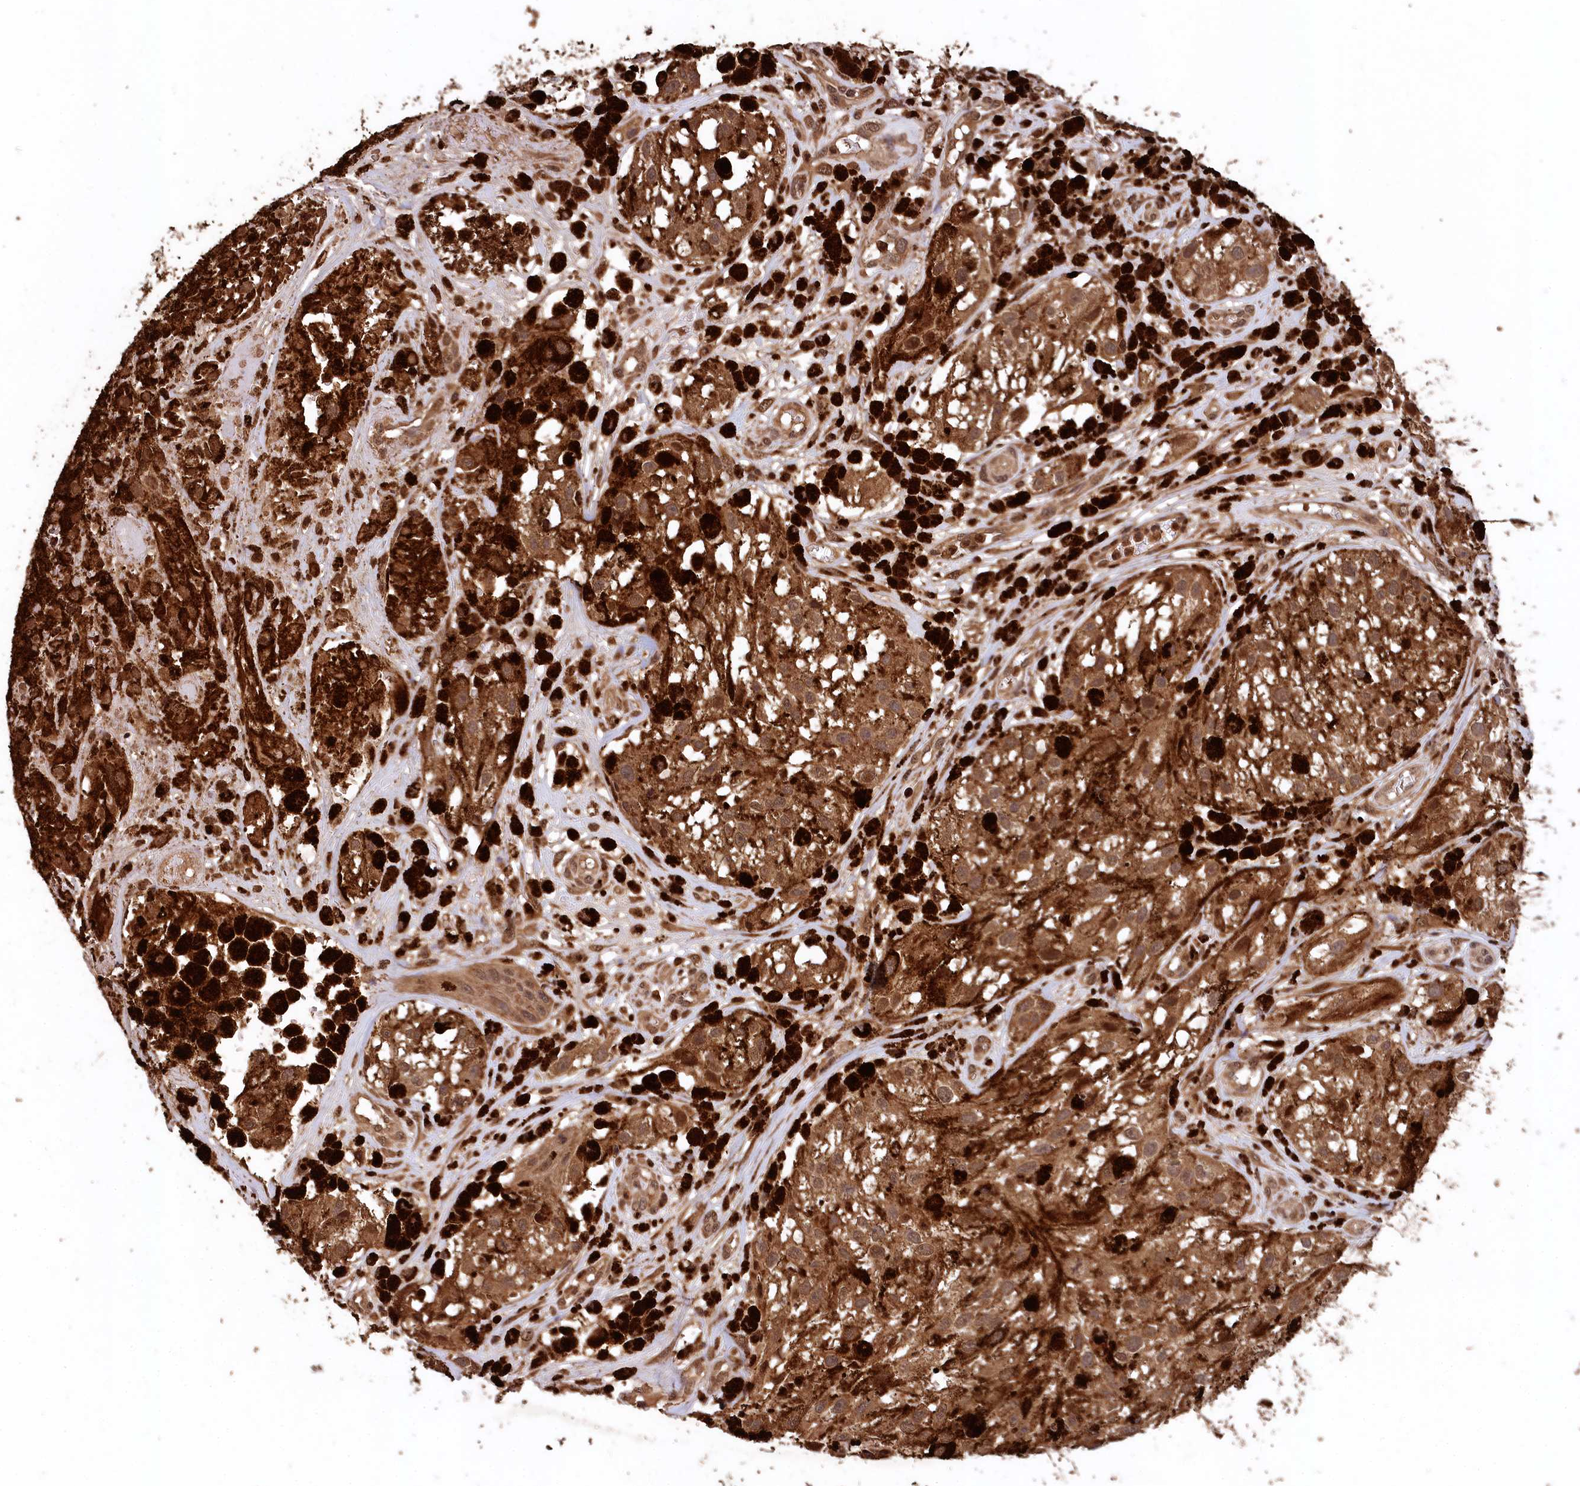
{"staining": {"intensity": "moderate", "quantity": ">75%", "location": "cytoplasmic/membranous,nuclear"}, "tissue": "melanoma", "cell_type": "Tumor cells", "image_type": "cancer", "snomed": [{"axis": "morphology", "description": "Malignant melanoma, NOS"}, {"axis": "topography", "description": "Skin"}], "caption": "This histopathology image exhibits IHC staining of human melanoma, with medium moderate cytoplasmic/membranous and nuclear positivity in about >75% of tumor cells.", "gene": "CEP57L1", "patient": {"sex": "male", "age": 88}}